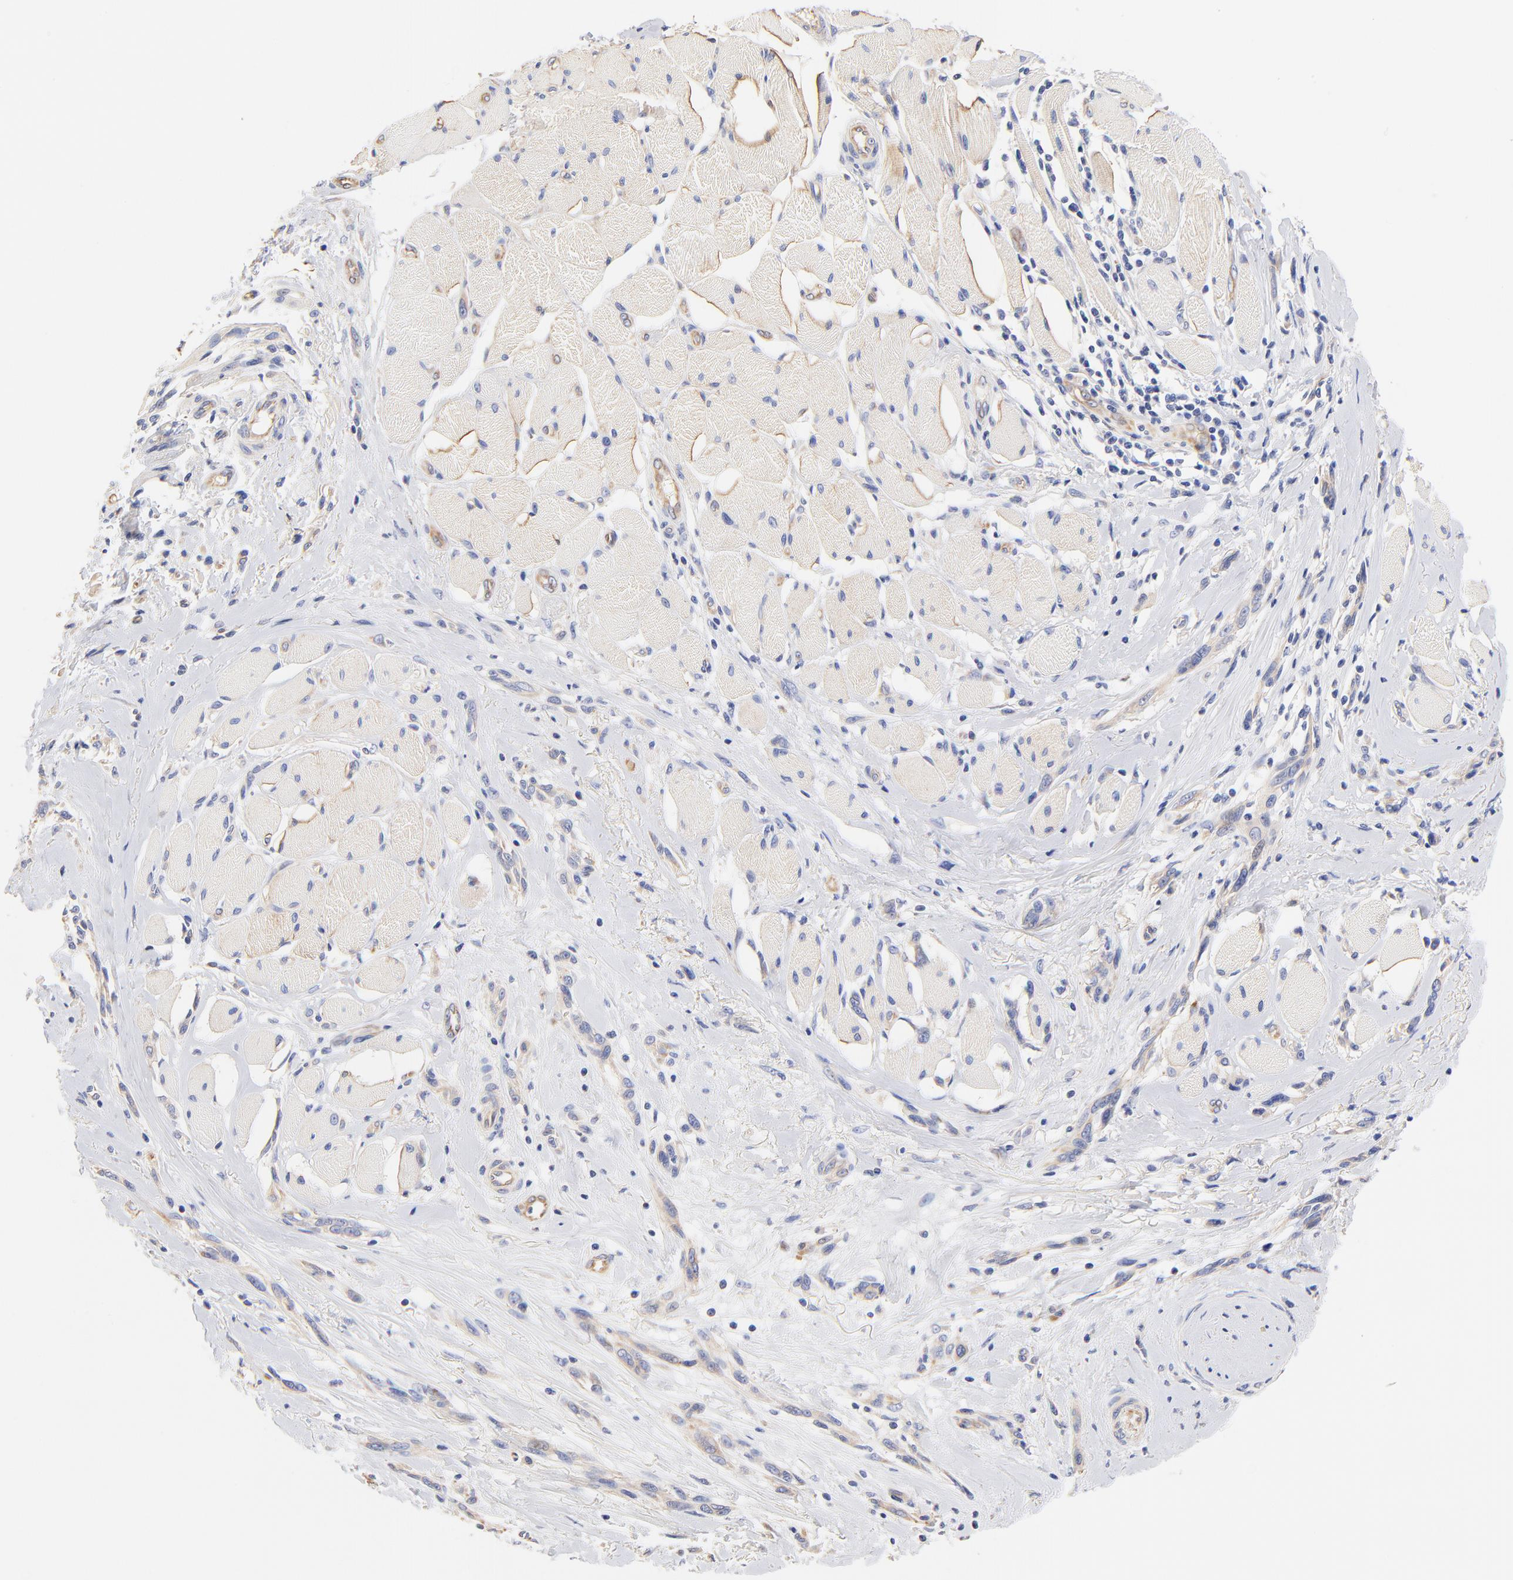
{"staining": {"intensity": "weak", "quantity": "25%-75%", "location": "cytoplasmic/membranous"}, "tissue": "melanoma", "cell_type": "Tumor cells", "image_type": "cancer", "snomed": [{"axis": "morphology", "description": "Malignant melanoma, NOS"}, {"axis": "topography", "description": "Skin"}], "caption": "Human malignant melanoma stained for a protein (brown) demonstrates weak cytoplasmic/membranous positive staining in approximately 25%-75% of tumor cells.", "gene": "HS3ST1", "patient": {"sex": "male", "age": 91}}